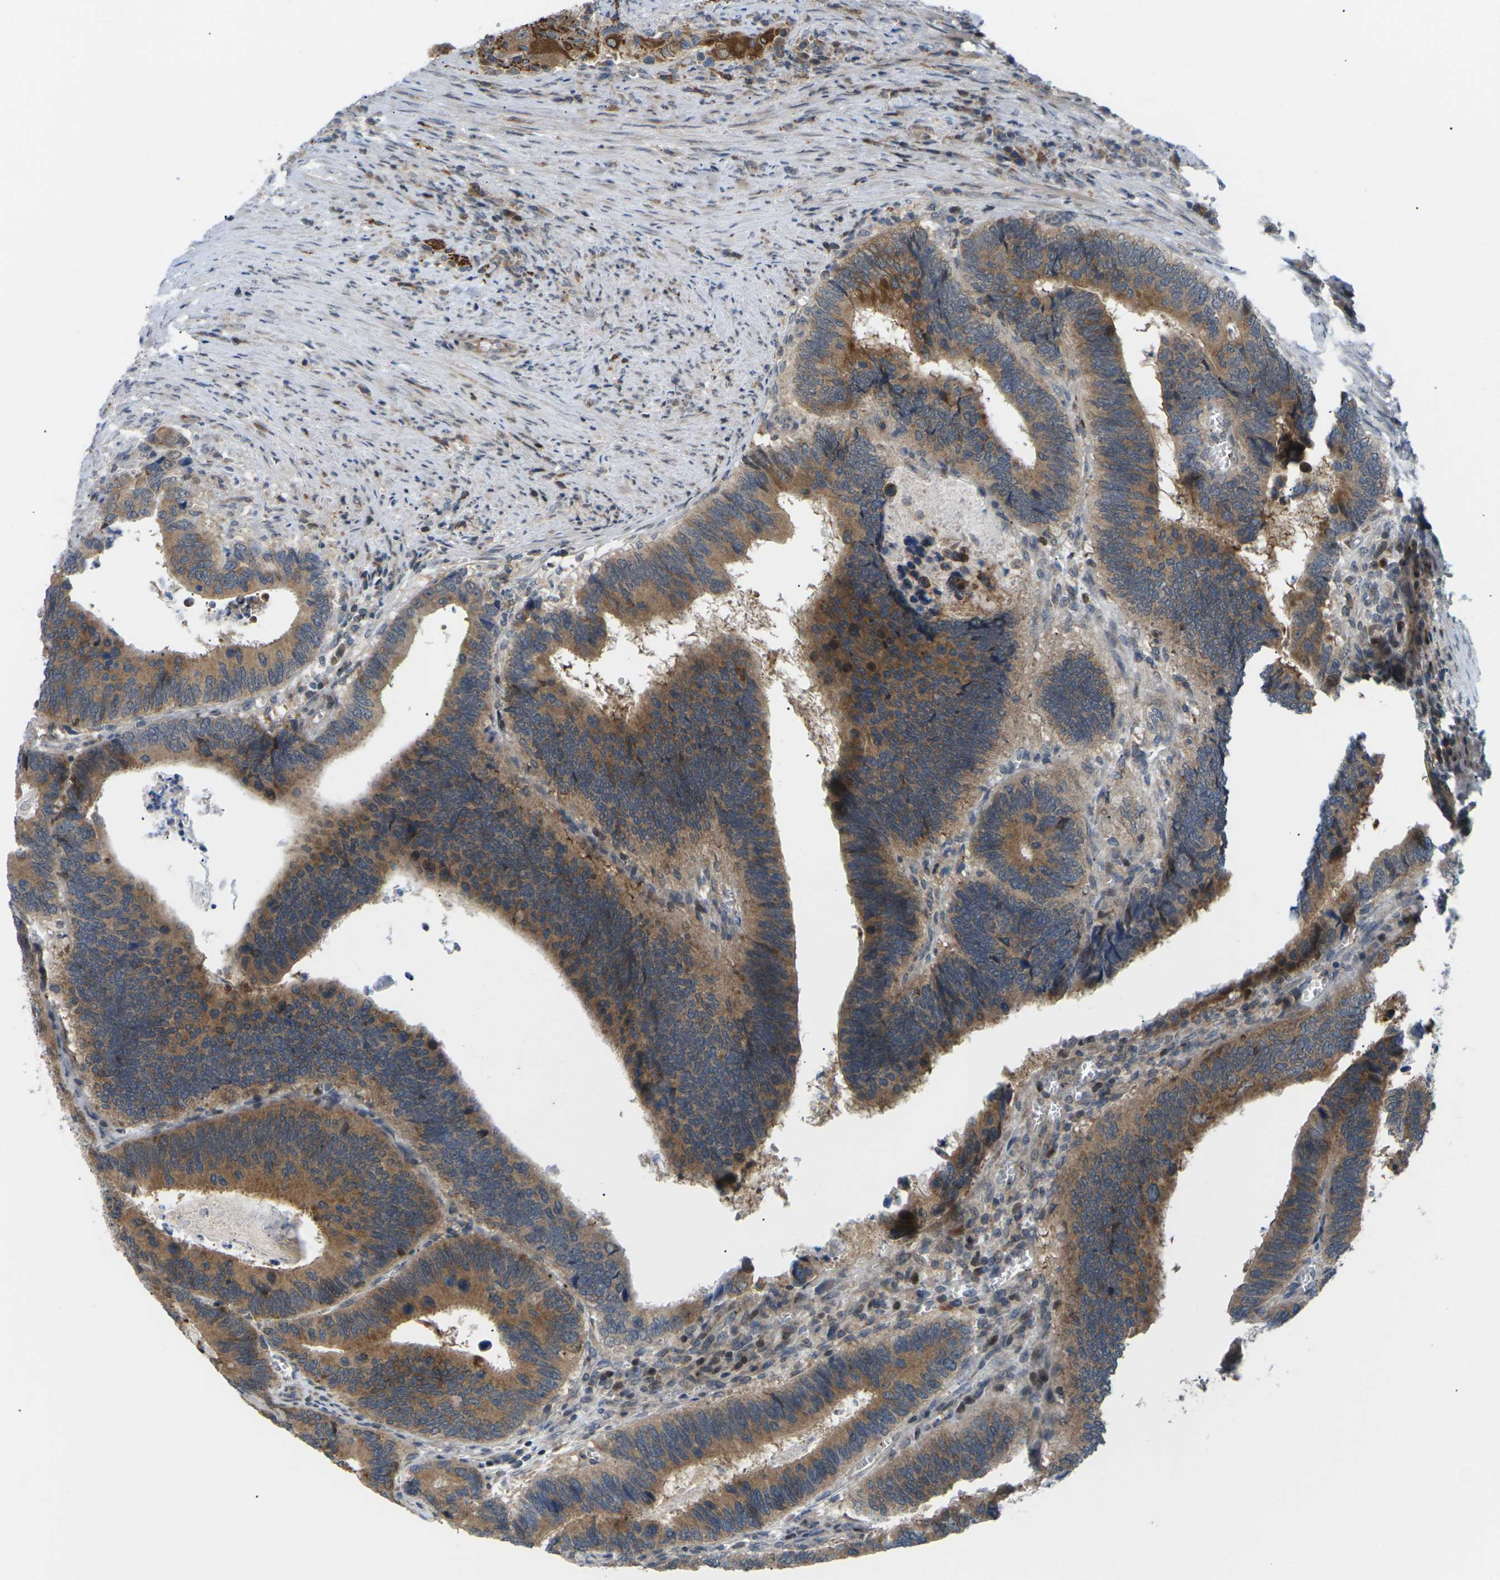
{"staining": {"intensity": "moderate", "quantity": ">75%", "location": "cytoplasmic/membranous"}, "tissue": "colorectal cancer", "cell_type": "Tumor cells", "image_type": "cancer", "snomed": [{"axis": "morphology", "description": "Adenocarcinoma, NOS"}, {"axis": "topography", "description": "Colon"}], "caption": "Colorectal cancer stained with immunohistochemistry (IHC) shows moderate cytoplasmic/membranous staining in about >75% of tumor cells. (DAB (3,3'-diaminobenzidine) IHC, brown staining for protein, blue staining for nuclei).", "gene": "RPS6KA3", "patient": {"sex": "male", "age": 72}}